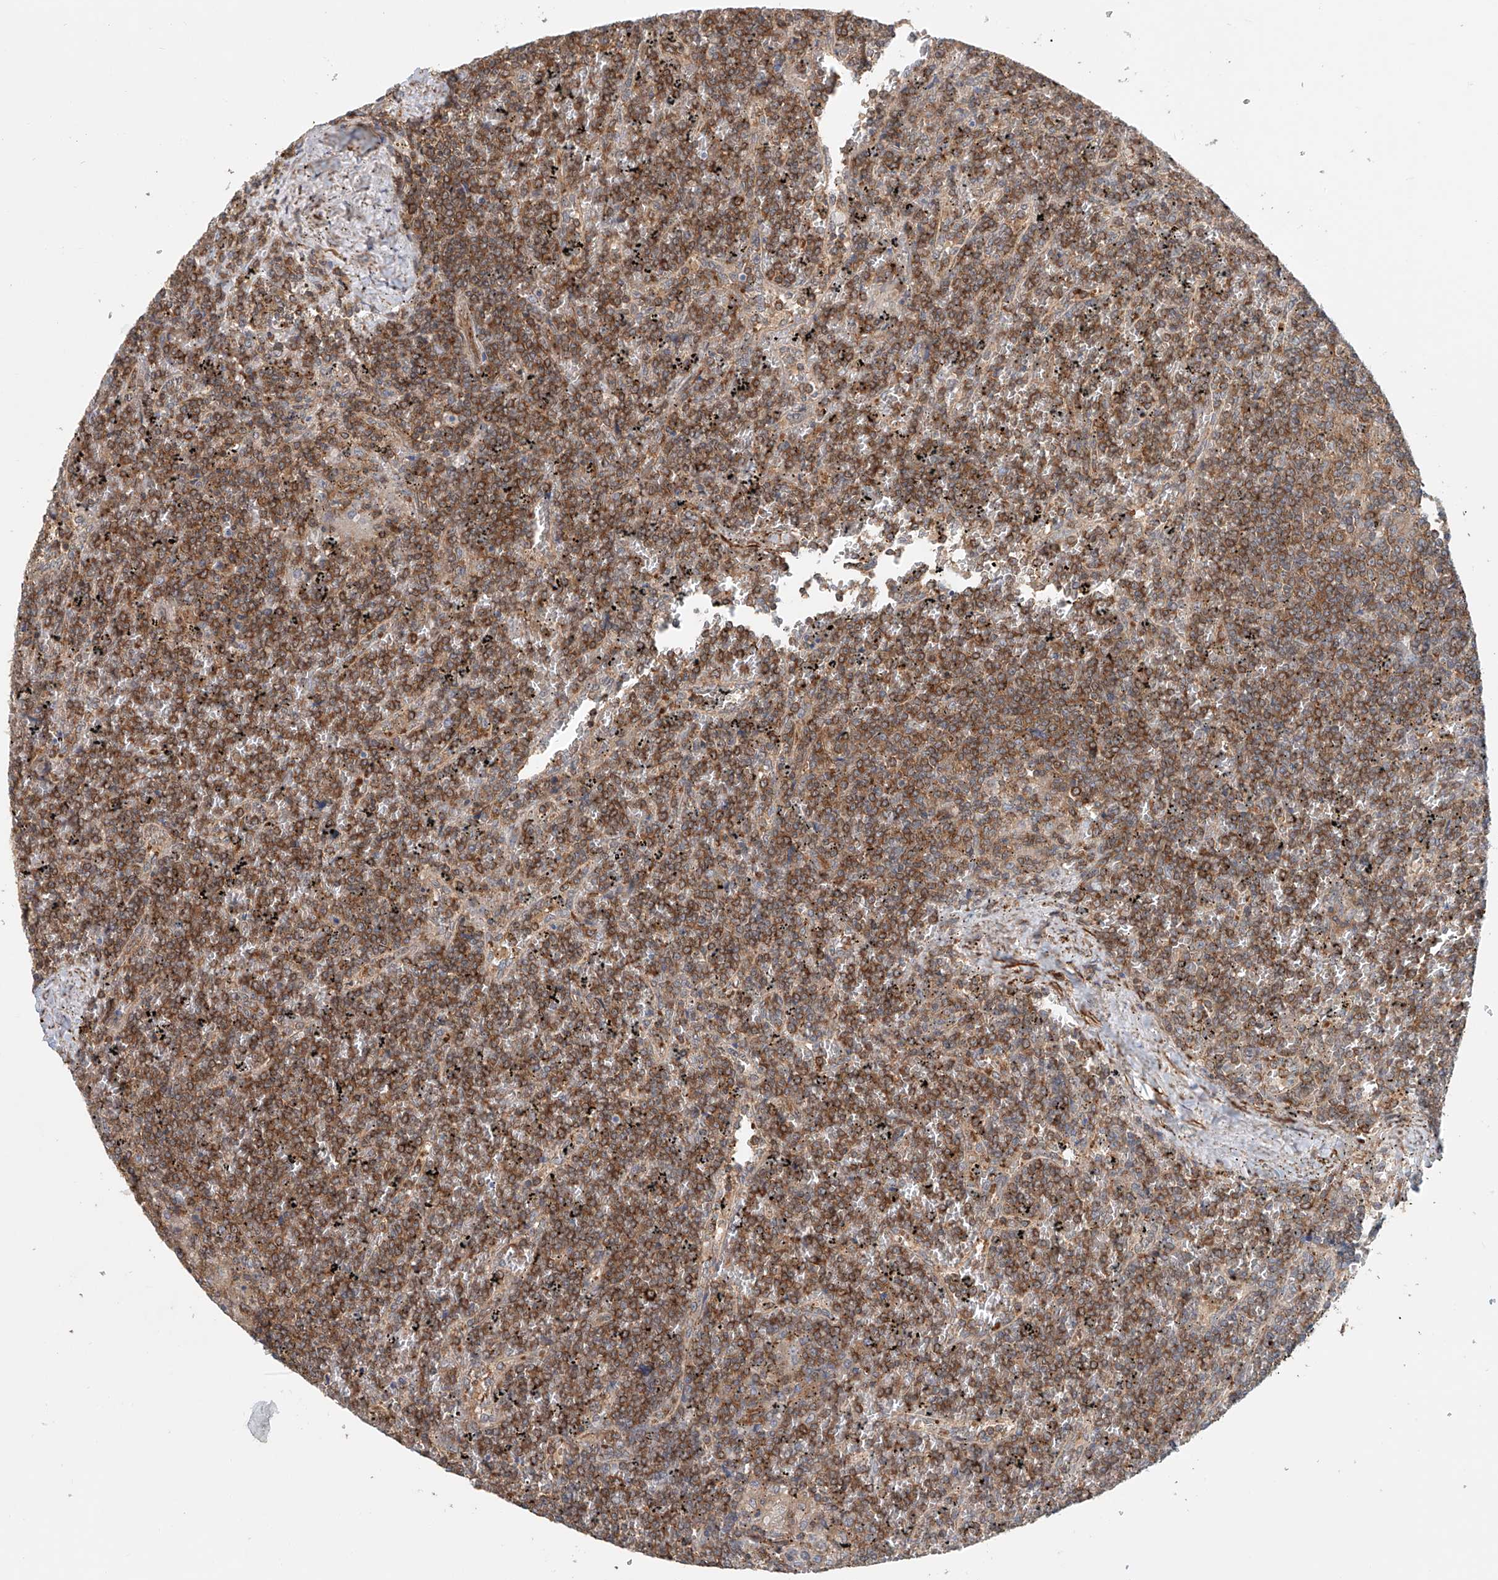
{"staining": {"intensity": "moderate", "quantity": ">75%", "location": "cytoplasmic/membranous"}, "tissue": "lymphoma", "cell_type": "Tumor cells", "image_type": "cancer", "snomed": [{"axis": "morphology", "description": "Malignant lymphoma, non-Hodgkin's type, Low grade"}, {"axis": "topography", "description": "Spleen"}], "caption": "IHC of human lymphoma exhibits medium levels of moderate cytoplasmic/membranous staining in about >75% of tumor cells.", "gene": "FRYL", "patient": {"sex": "female", "age": 19}}